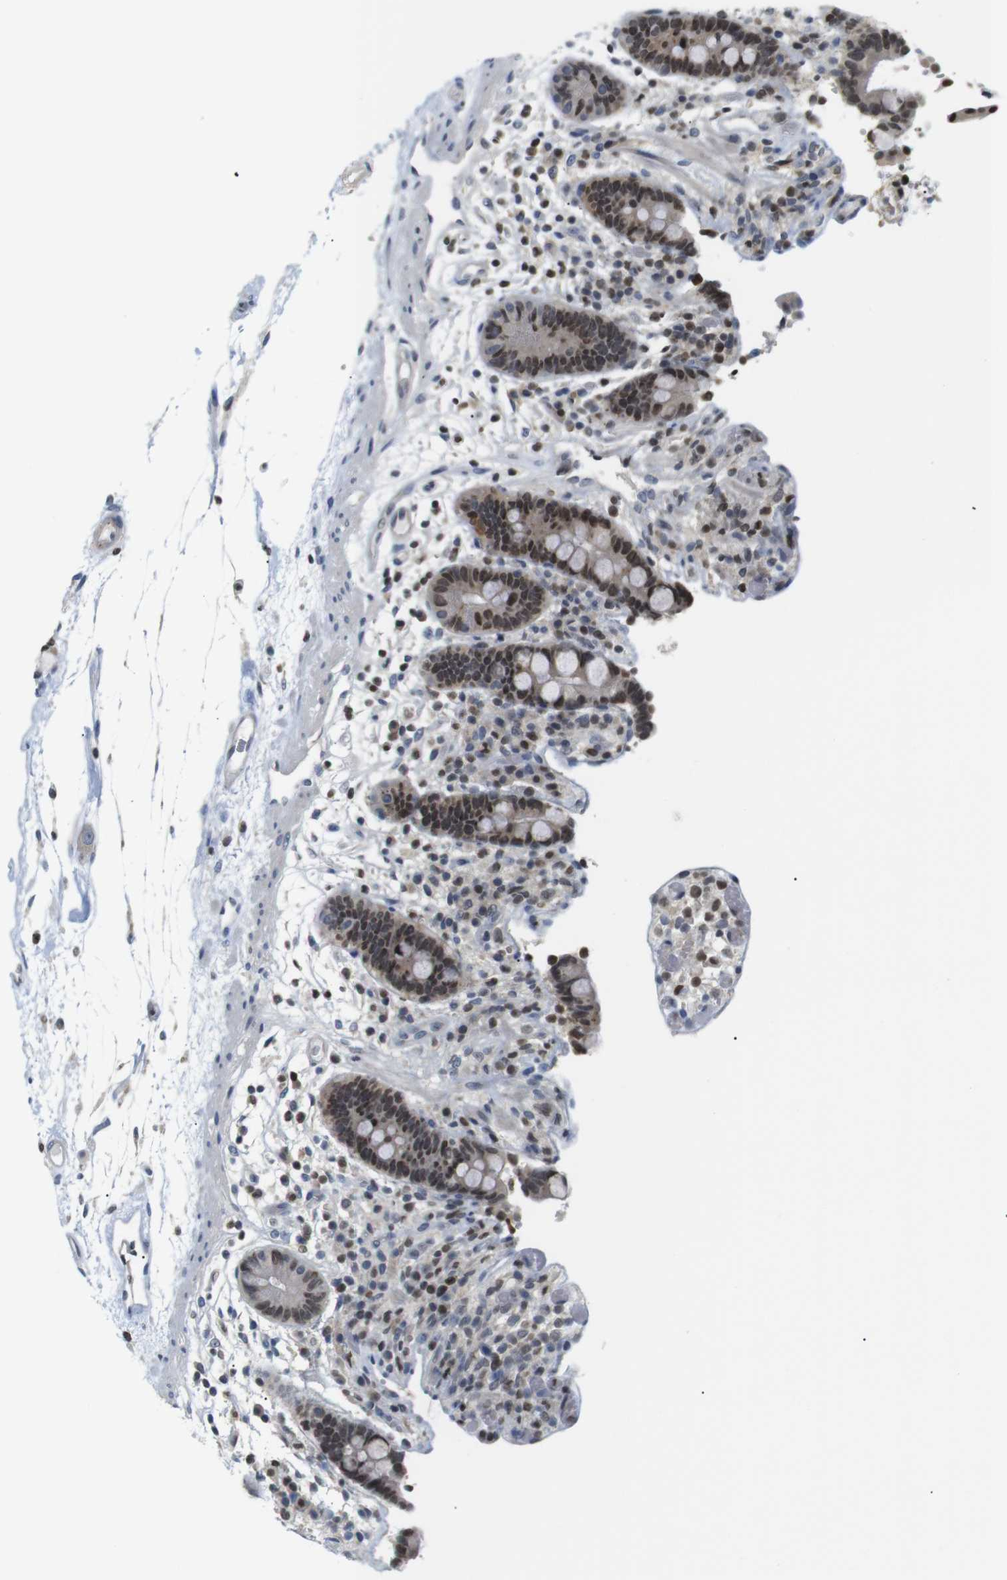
{"staining": {"intensity": "negative", "quantity": "none", "location": "none"}, "tissue": "colon", "cell_type": "Endothelial cells", "image_type": "normal", "snomed": [{"axis": "morphology", "description": "Normal tissue, NOS"}, {"axis": "topography", "description": "Colon"}], "caption": "Immunohistochemistry (IHC) histopathology image of normal colon stained for a protein (brown), which reveals no expression in endothelial cells.", "gene": "MBD1", "patient": {"sex": "male", "age": 73}}